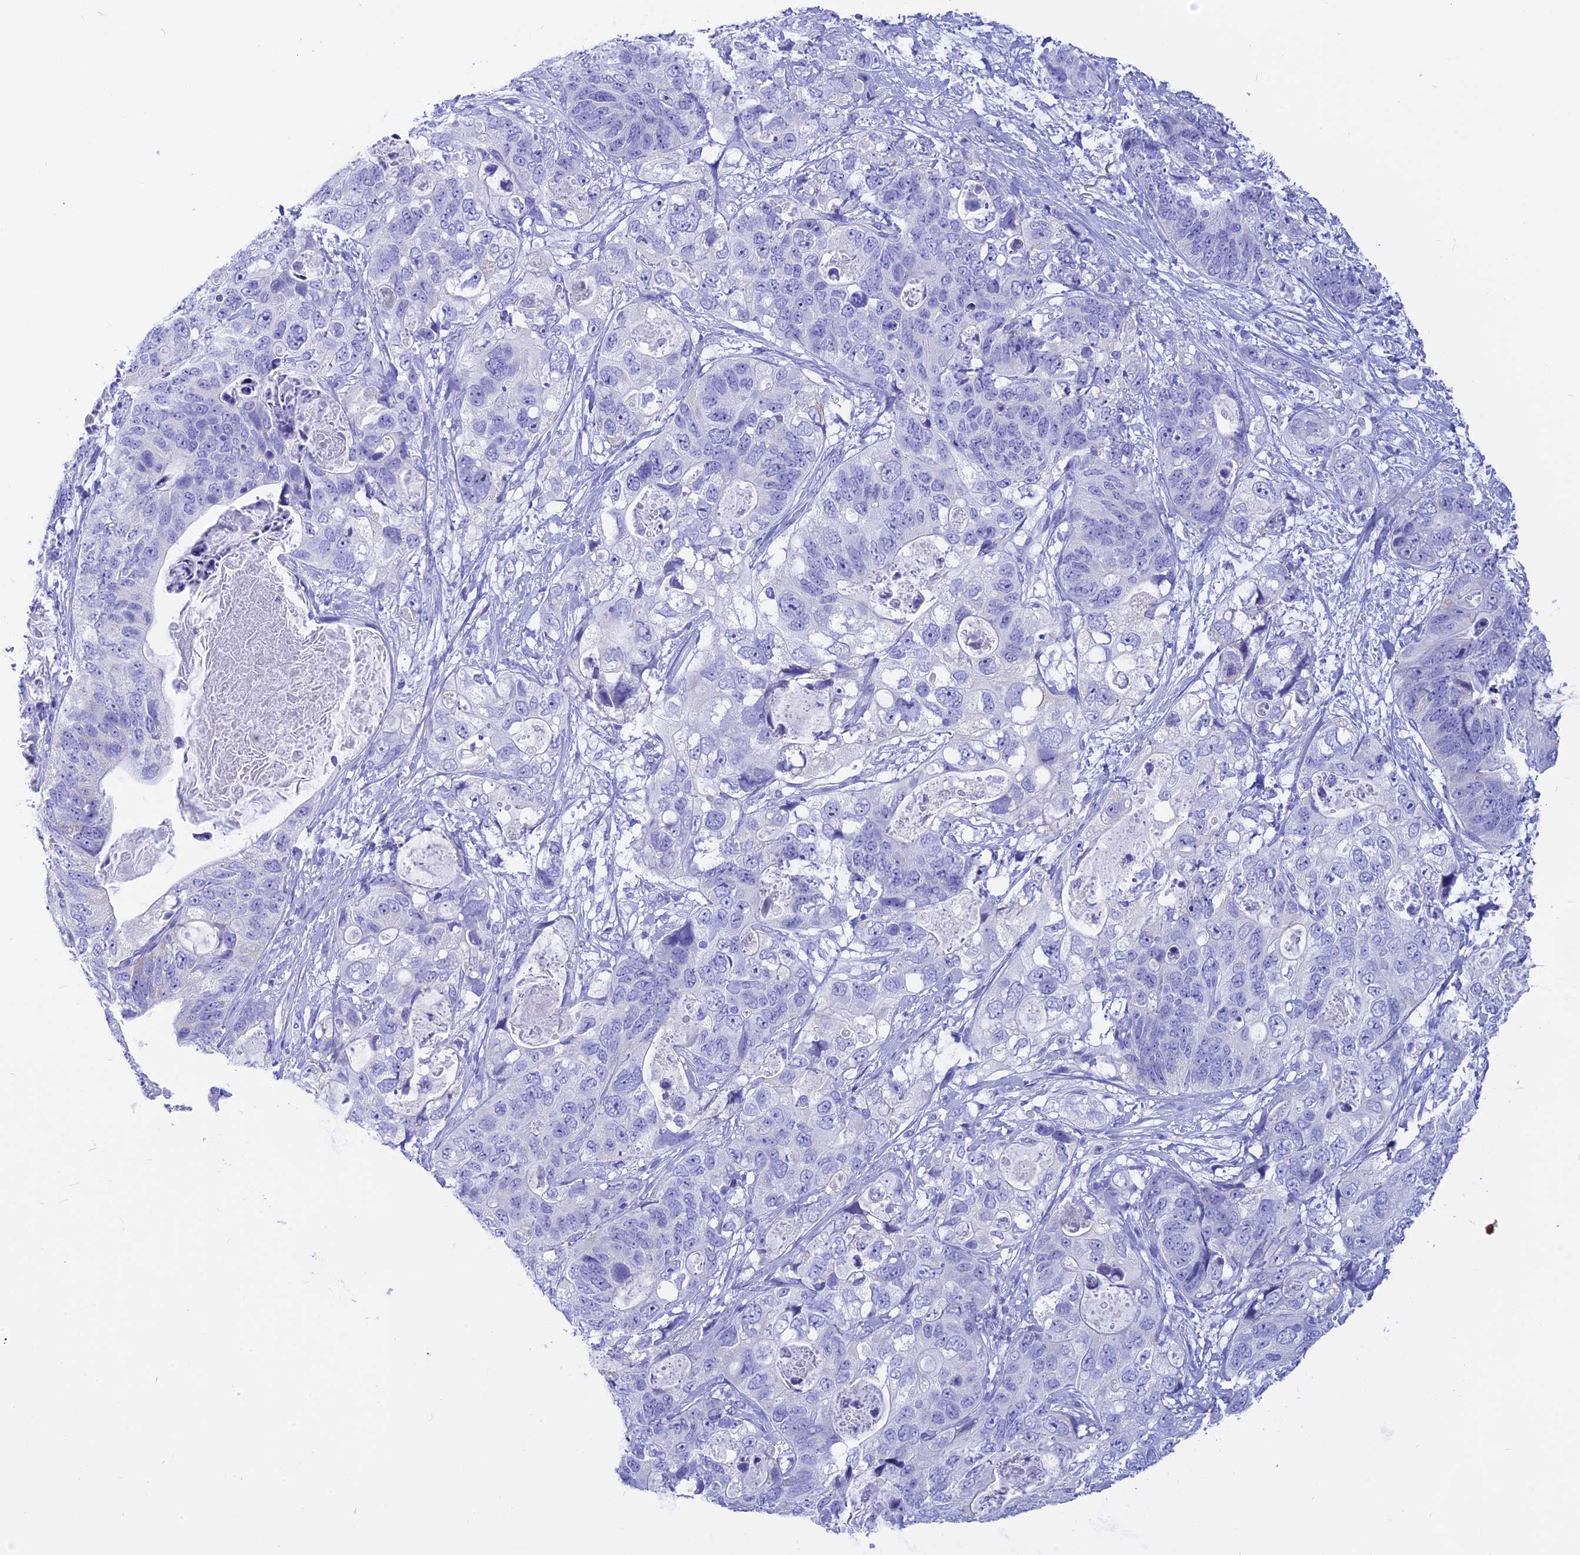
{"staining": {"intensity": "negative", "quantity": "none", "location": "none"}, "tissue": "stomach cancer", "cell_type": "Tumor cells", "image_type": "cancer", "snomed": [{"axis": "morphology", "description": "Adenocarcinoma, NOS"}, {"axis": "topography", "description": "Stomach"}], "caption": "Tumor cells are negative for protein expression in human adenocarcinoma (stomach).", "gene": "ISCA1", "patient": {"sex": "female", "age": 89}}